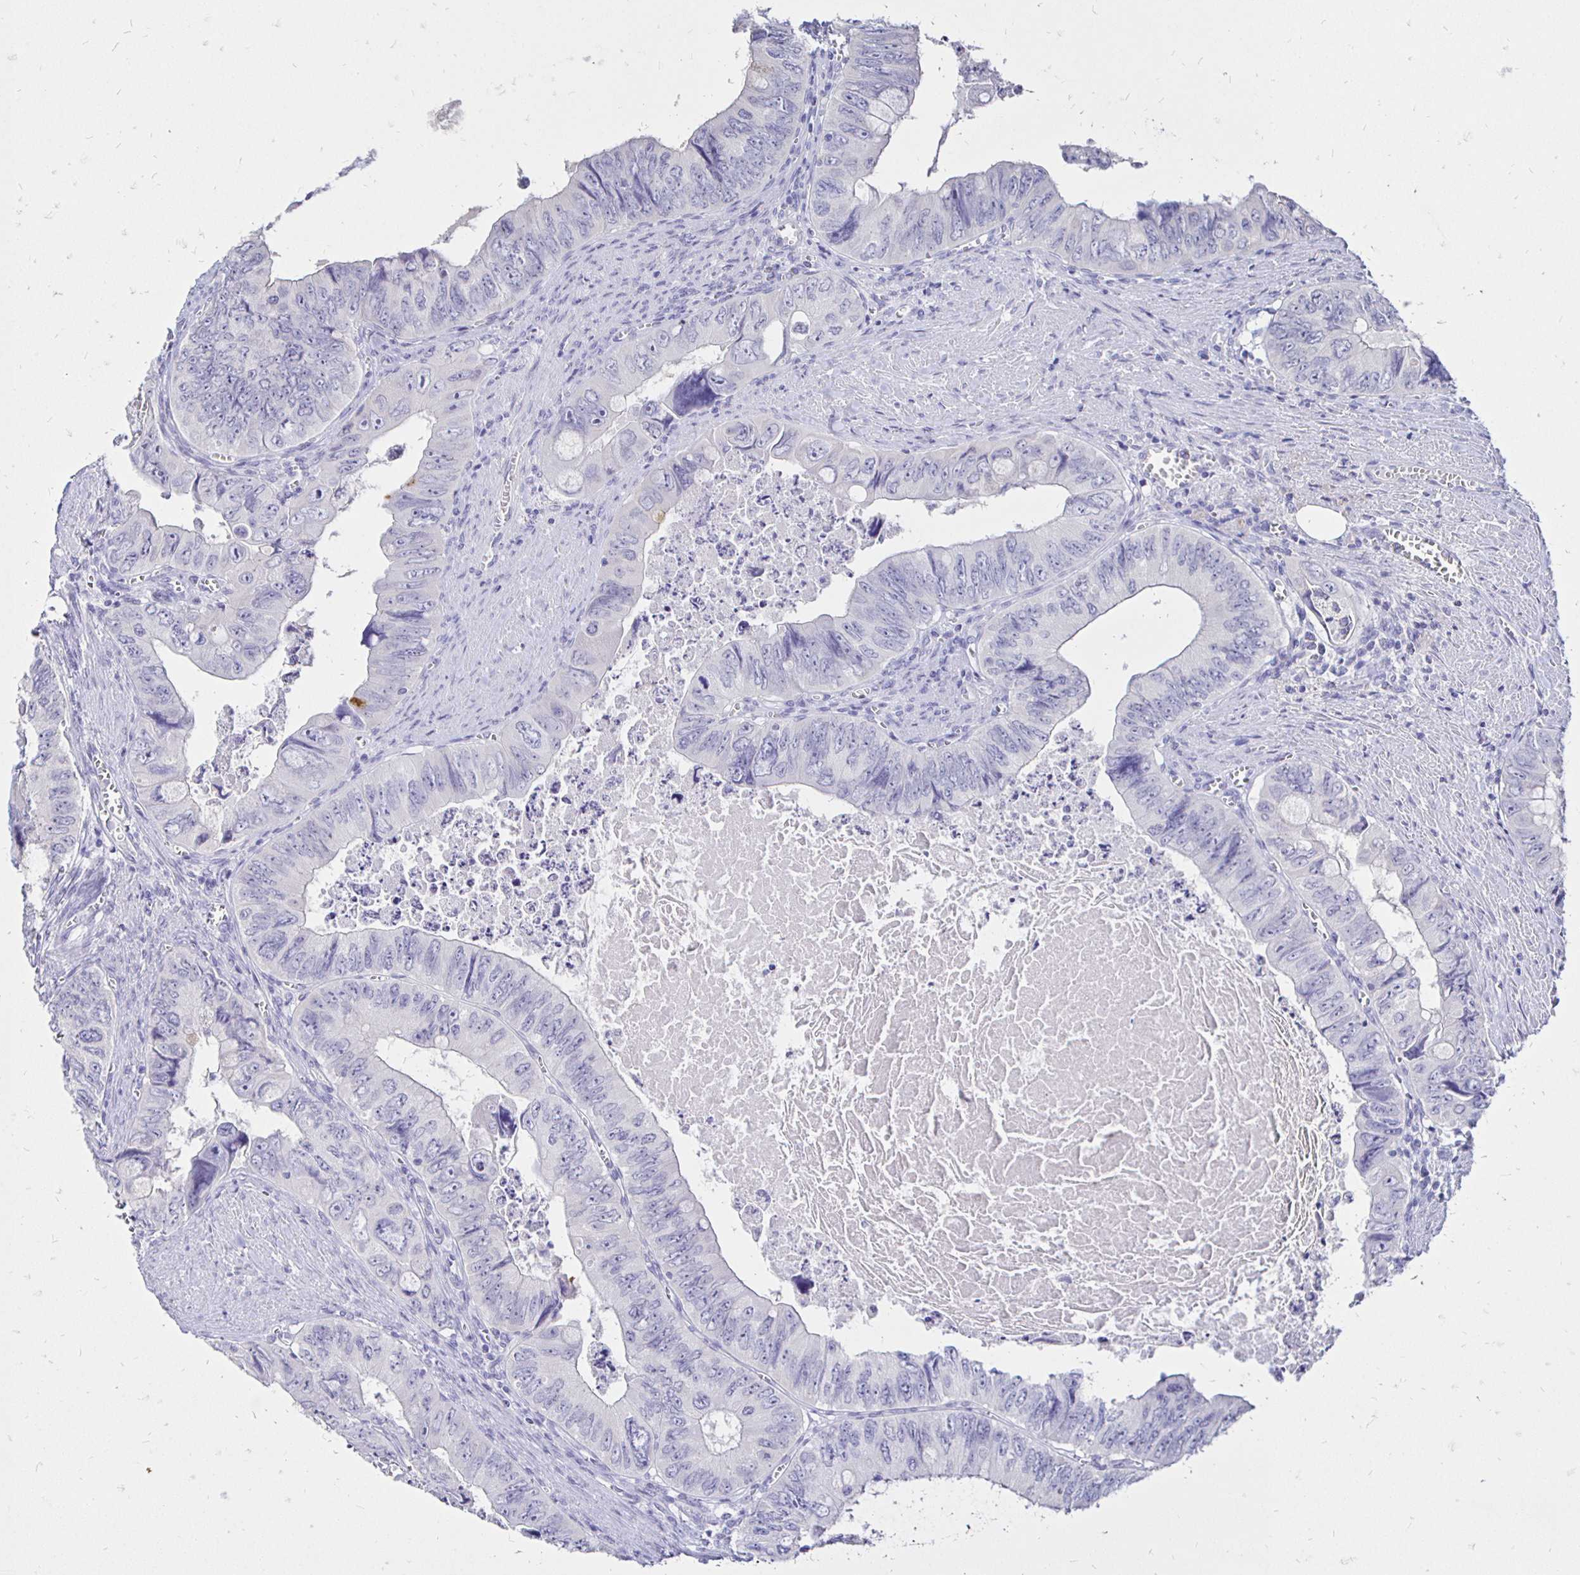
{"staining": {"intensity": "negative", "quantity": "none", "location": "none"}, "tissue": "colorectal cancer", "cell_type": "Tumor cells", "image_type": "cancer", "snomed": [{"axis": "morphology", "description": "Adenocarcinoma, NOS"}, {"axis": "topography", "description": "Colon"}], "caption": "Colorectal cancer (adenocarcinoma) was stained to show a protein in brown. There is no significant expression in tumor cells. Brightfield microscopy of immunohistochemistry (IHC) stained with DAB (3,3'-diaminobenzidine) (brown) and hematoxylin (blue), captured at high magnification.", "gene": "IRGC", "patient": {"sex": "female", "age": 84}}